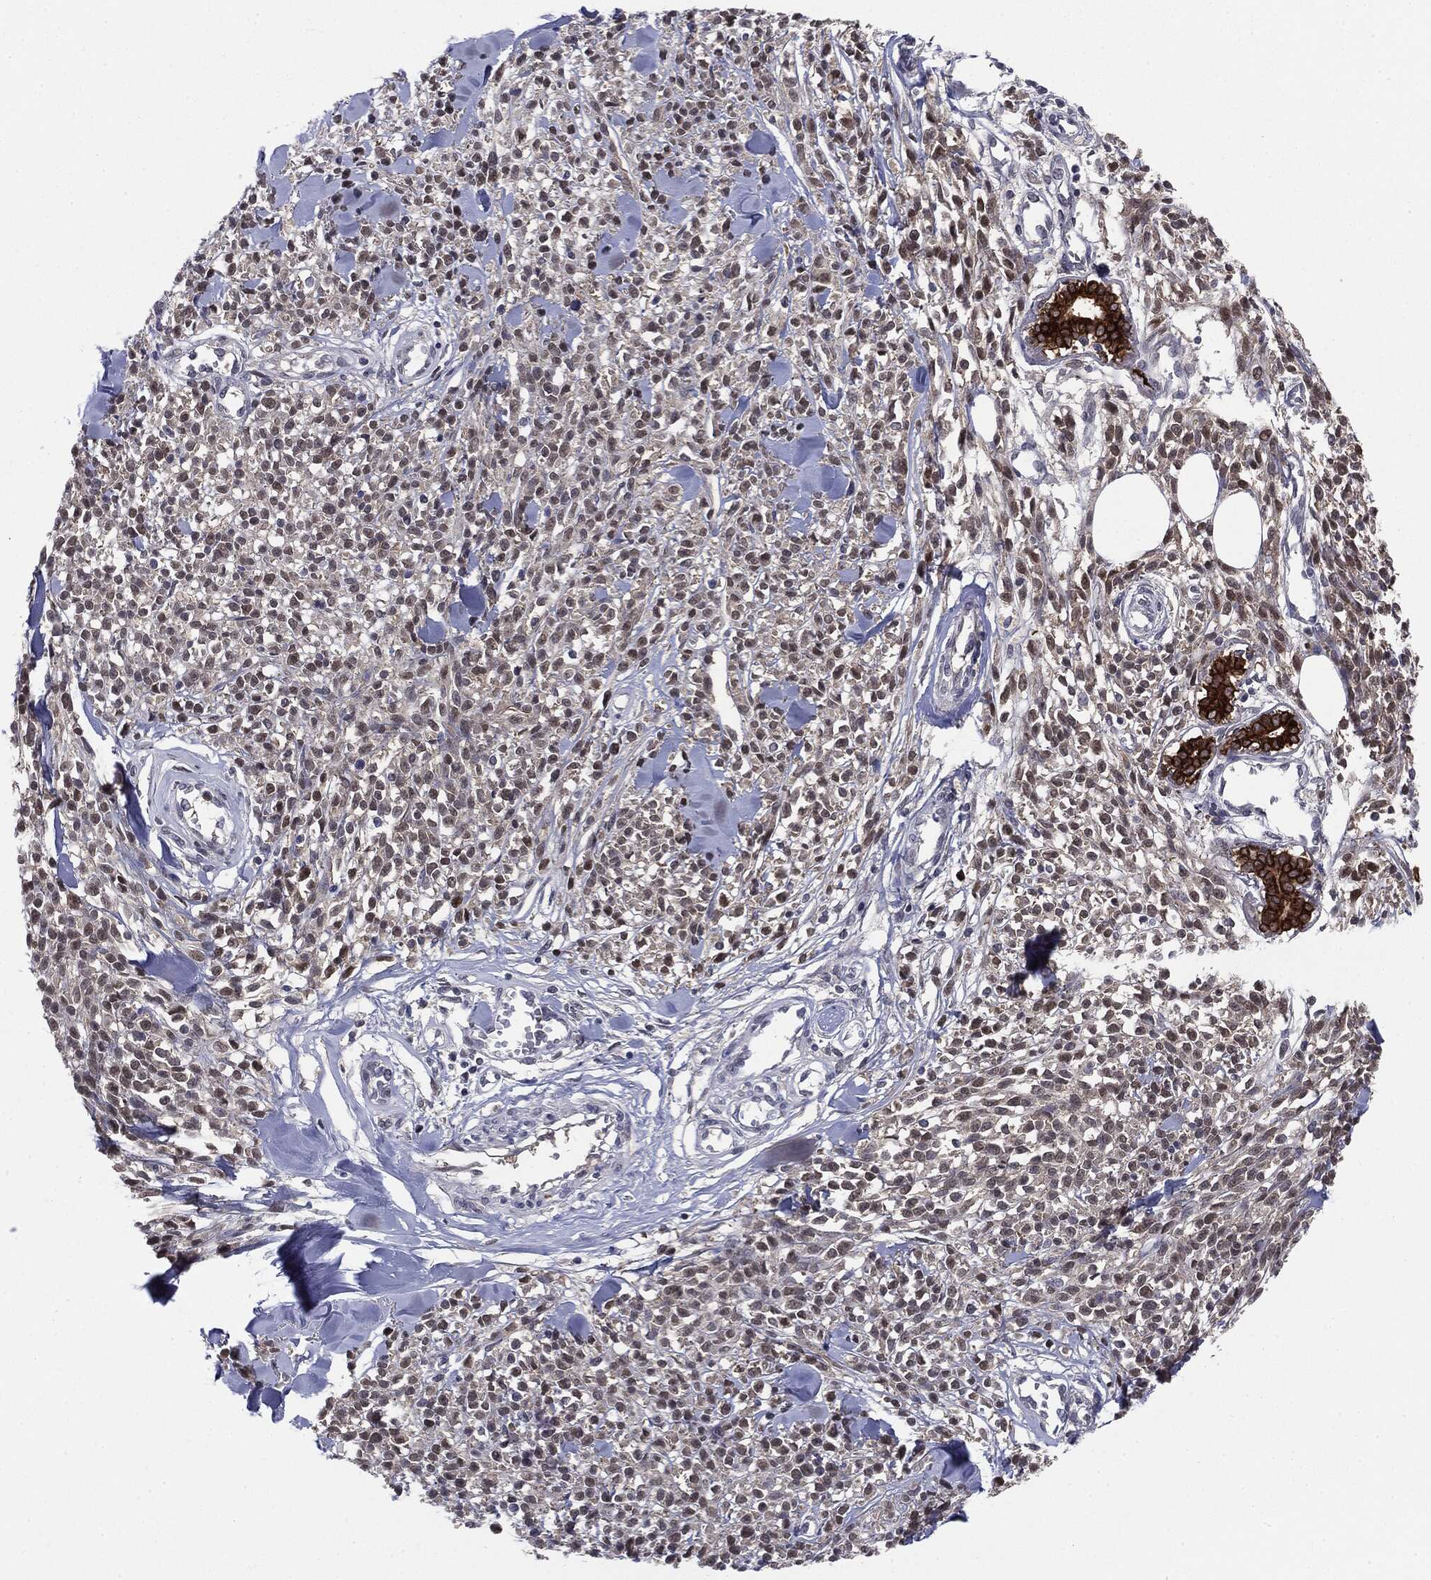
{"staining": {"intensity": "weak", "quantity": "25%-75%", "location": "cytoplasmic/membranous,nuclear"}, "tissue": "melanoma", "cell_type": "Tumor cells", "image_type": "cancer", "snomed": [{"axis": "morphology", "description": "Malignant melanoma, NOS"}, {"axis": "topography", "description": "Skin"}, {"axis": "topography", "description": "Skin of trunk"}], "caption": "This photomicrograph shows immunohistochemistry (IHC) staining of malignant melanoma, with low weak cytoplasmic/membranous and nuclear positivity in approximately 25%-75% of tumor cells.", "gene": "KRT7", "patient": {"sex": "male", "age": 74}}